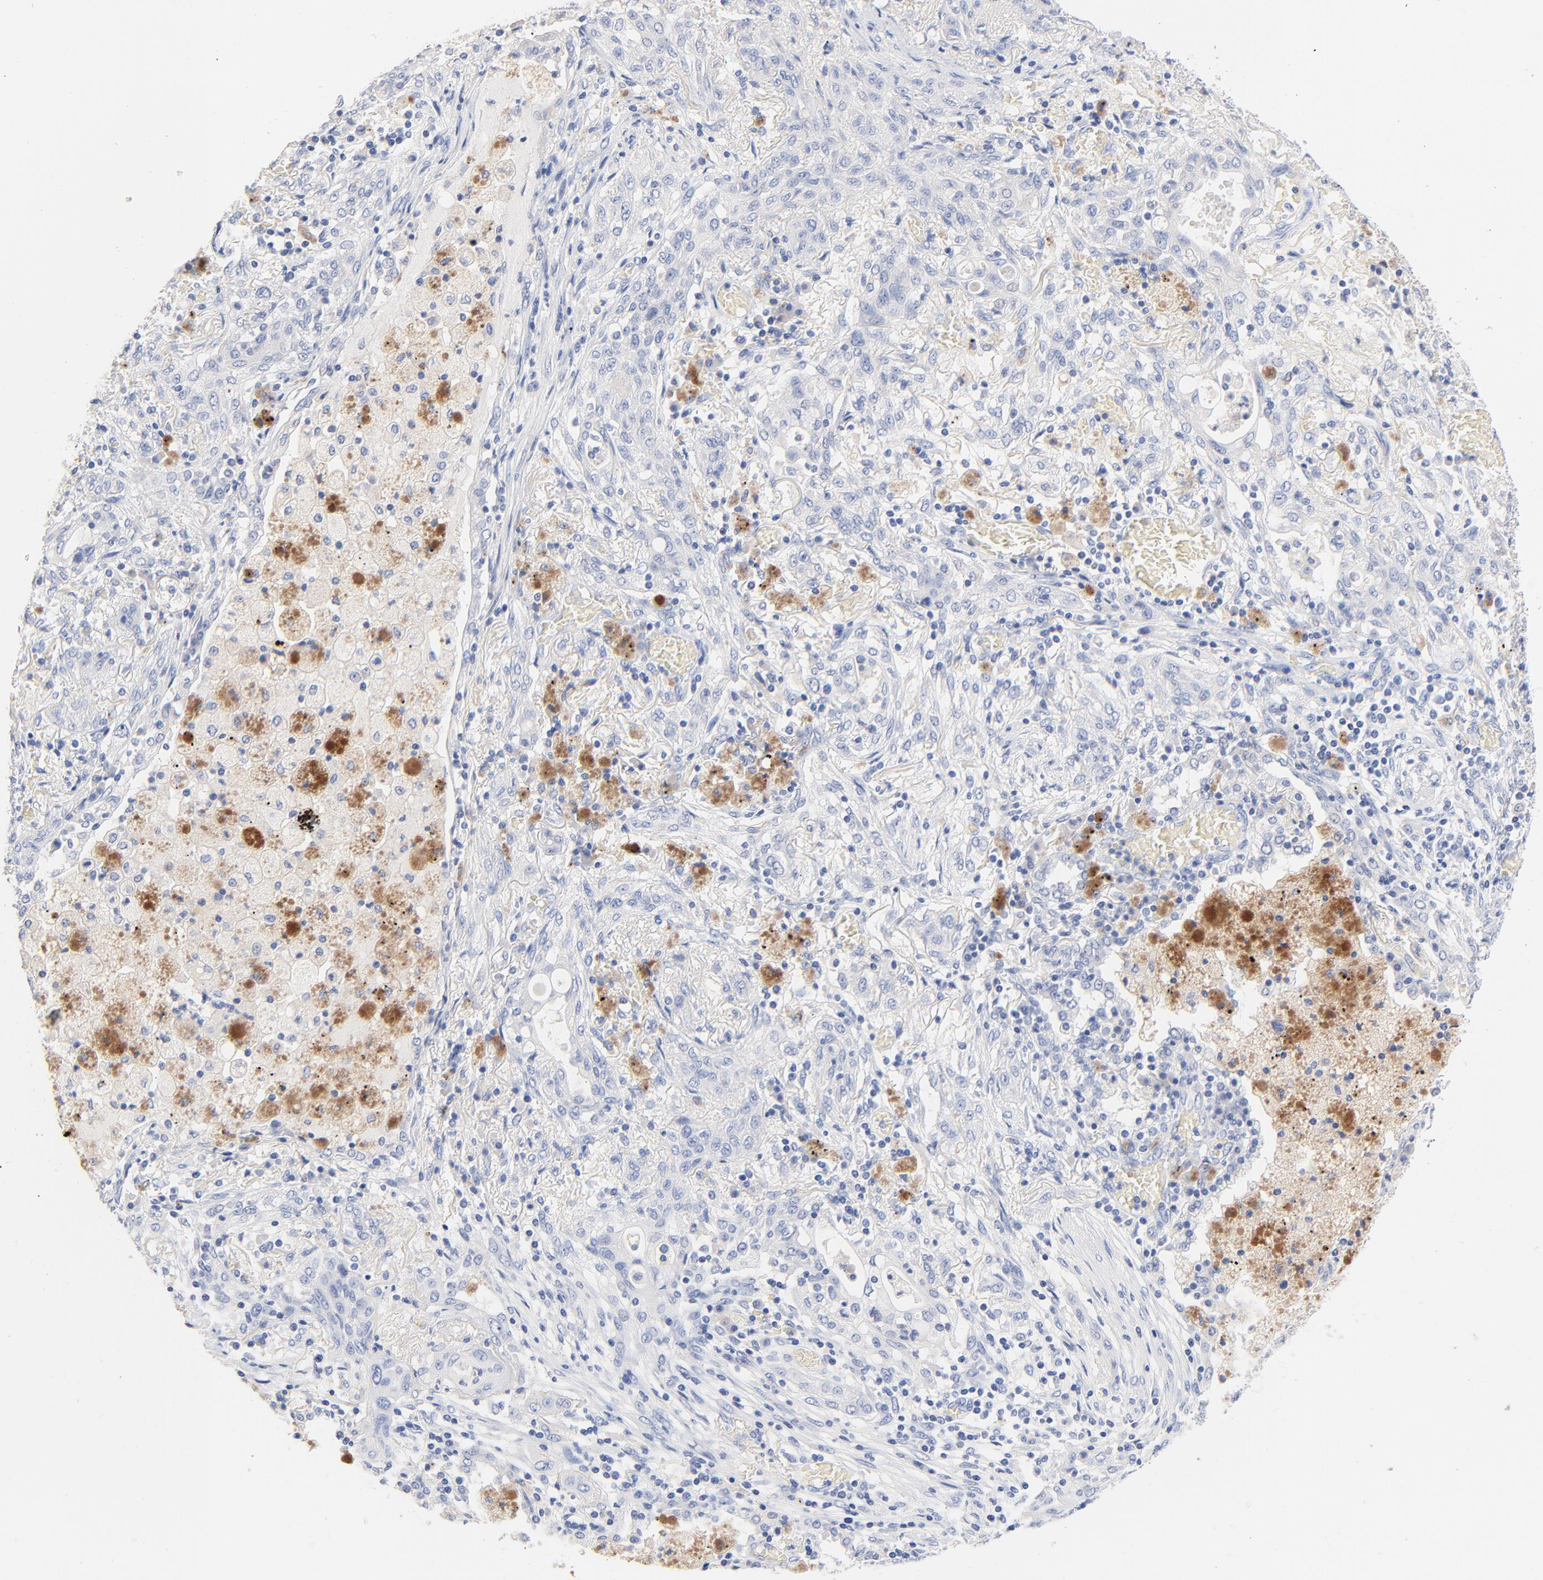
{"staining": {"intensity": "negative", "quantity": "none", "location": "none"}, "tissue": "lung cancer", "cell_type": "Tumor cells", "image_type": "cancer", "snomed": [{"axis": "morphology", "description": "Squamous cell carcinoma, NOS"}, {"axis": "topography", "description": "Lung"}], "caption": "The IHC histopathology image has no significant expression in tumor cells of lung squamous cell carcinoma tissue.", "gene": "CPS1", "patient": {"sex": "female", "age": 47}}